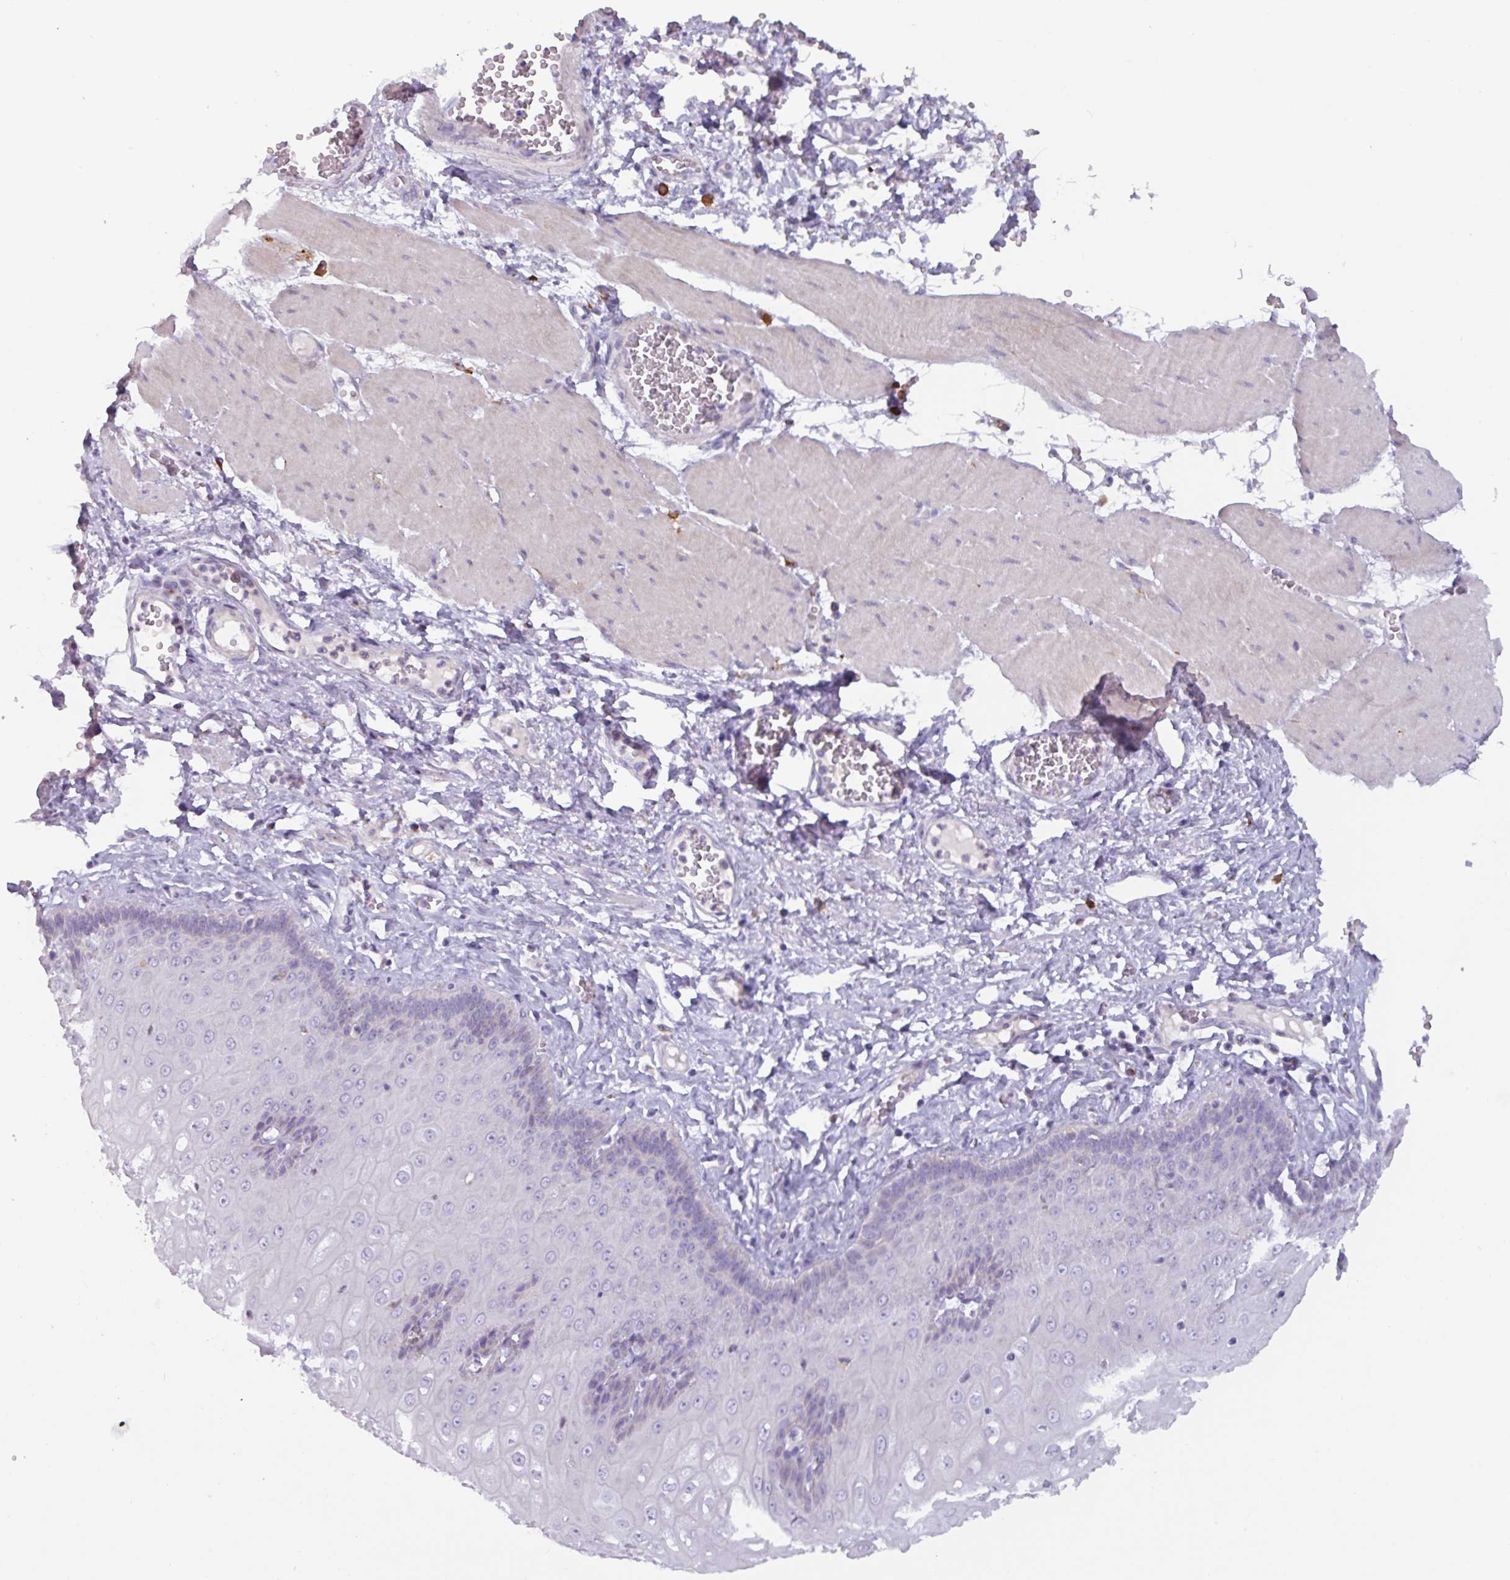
{"staining": {"intensity": "moderate", "quantity": "<25%", "location": "cytoplasmic/membranous"}, "tissue": "esophagus", "cell_type": "Squamous epithelial cells", "image_type": "normal", "snomed": [{"axis": "morphology", "description": "Normal tissue, NOS"}, {"axis": "topography", "description": "Esophagus"}], "caption": "Immunohistochemical staining of normal esophagus exhibits low levels of moderate cytoplasmic/membranous expression in approximately <25% of squamous epithelial cells.", "gene": "ADGRE1", "patient": {"sex": "male", "age": 60}}